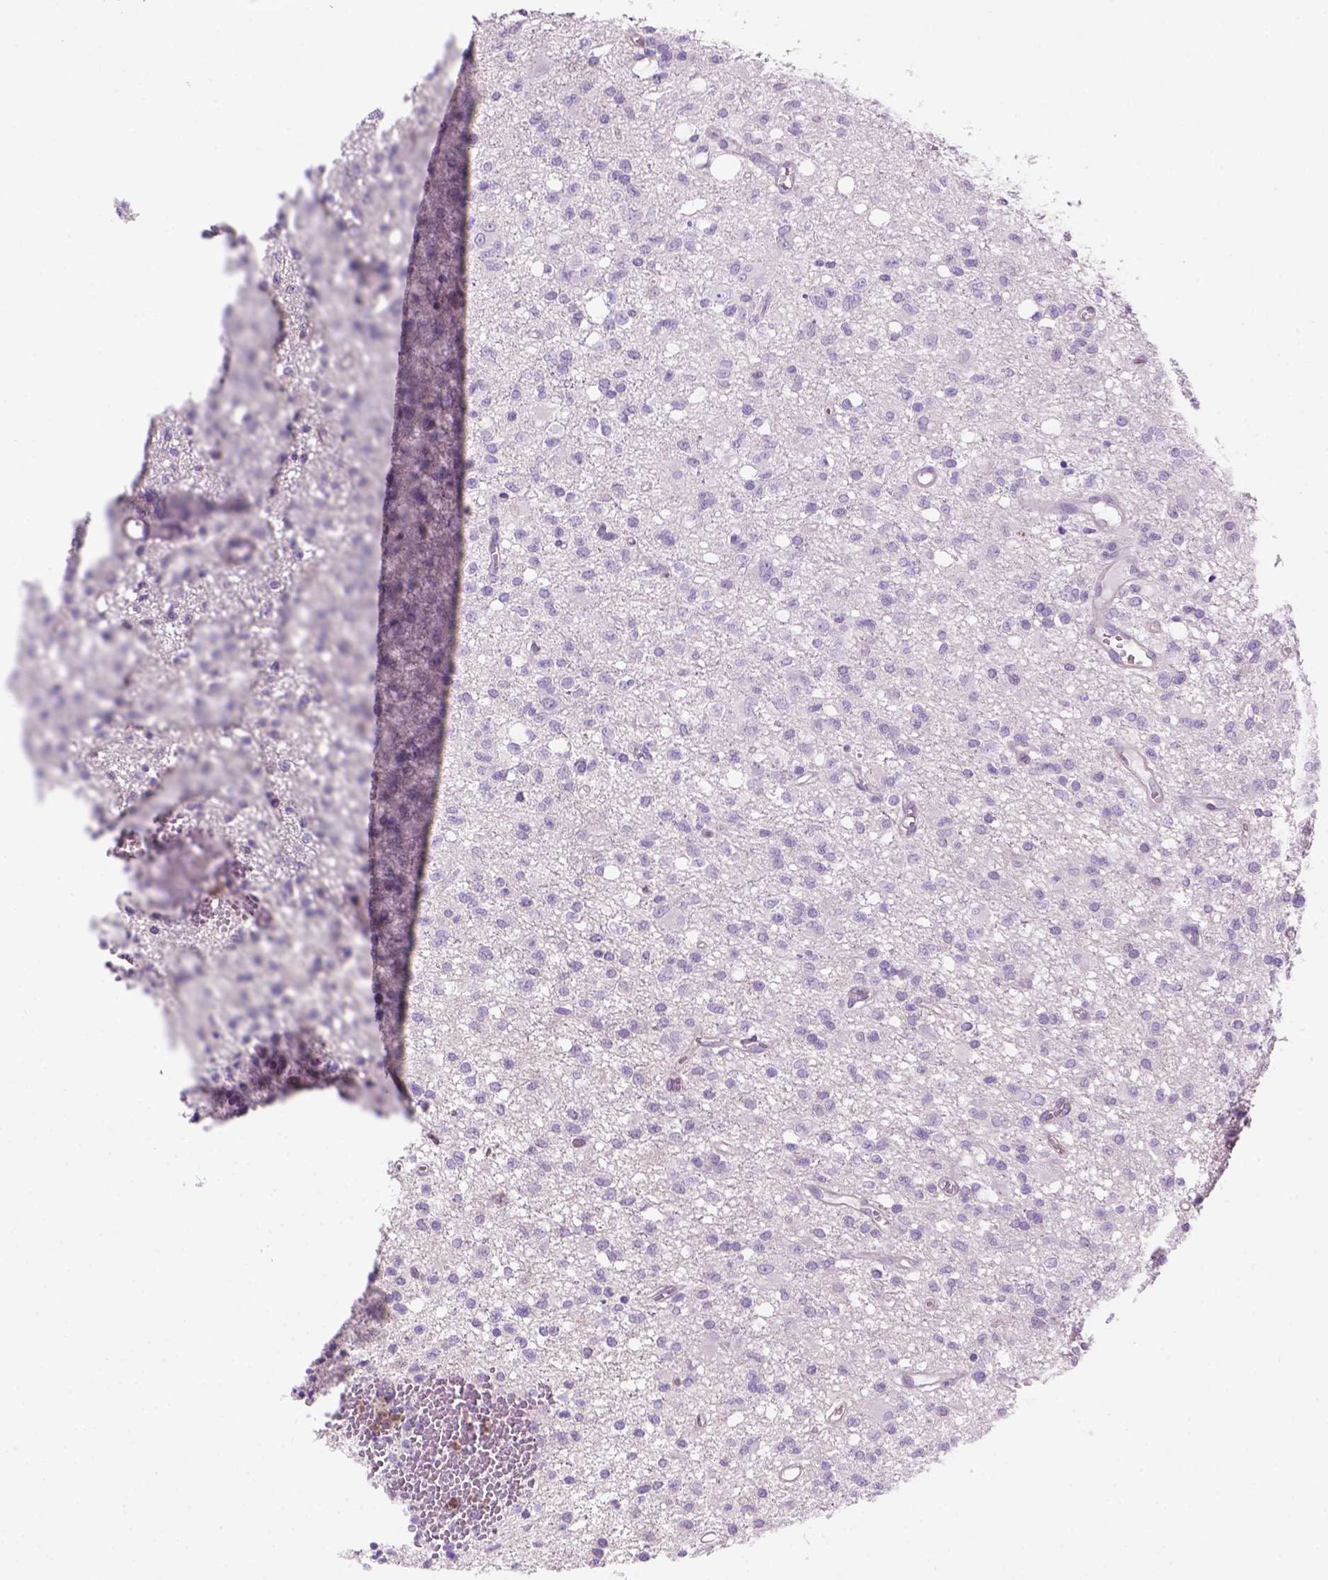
{"staining": {"intensity": "negative", "quantity": "none", "location": "none"}, "tissue": "glioma", "cell_type": "Tumor cells", "image_type": "cancer", "snomed": [{"axis": "morphology", "description": "Glioma, malignant, Low grade"}, {"axis": "topography", "description": "Brain"}], "caption": "Immunohistochemistry of malignant glioma (low-grade) shows no staining in tumor cells. (Immunohistochemistry, brightfield microscopy, high magnification).", "gene": "CD84", "patient": {"sex": "male", "age": 64}}